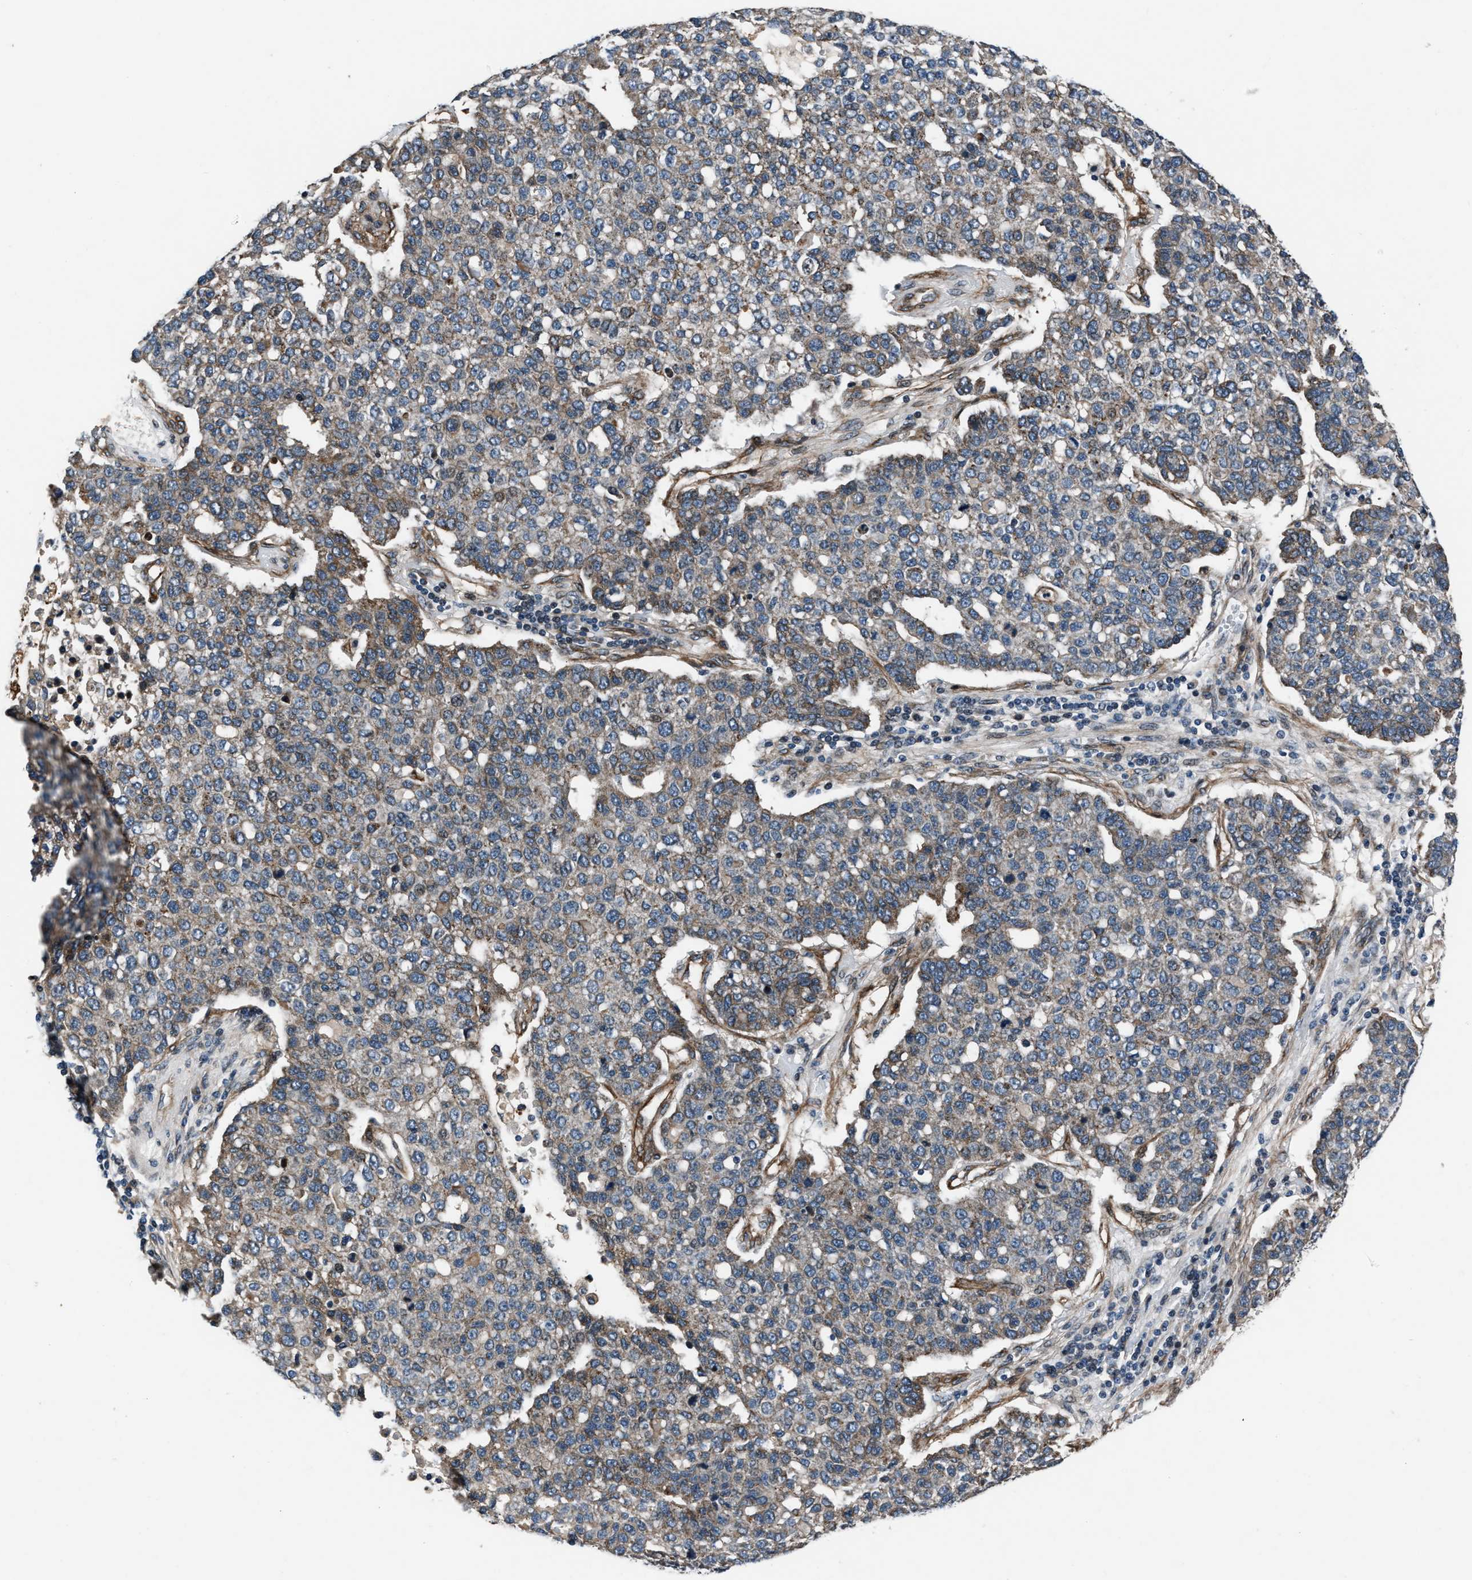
{"staining": {"intensity": "moderate", "quantity": "<25%", "location": "cytoplasmic/membranous"}, "tissue": "pancreatic cancer", "cell_type": "Tumor cells", "image_type": "cancer", "snomed": [{"axis": "morphology", "description": "Adenocarcinoma, NOS"}, {"axis": "topography", "description": "Pancreas"}], "caption": "Immunohistochemistry (DAB (3,3'-diaminobenzidine)) staining of human pancreatic cancer (adenocarcinoma) exhibits moderate cytoplasmic/membranous protein expression in about <25% of tumor cells.", "gene": "DYNC2I1", "patient": {"sex": "female", "age": 61}}